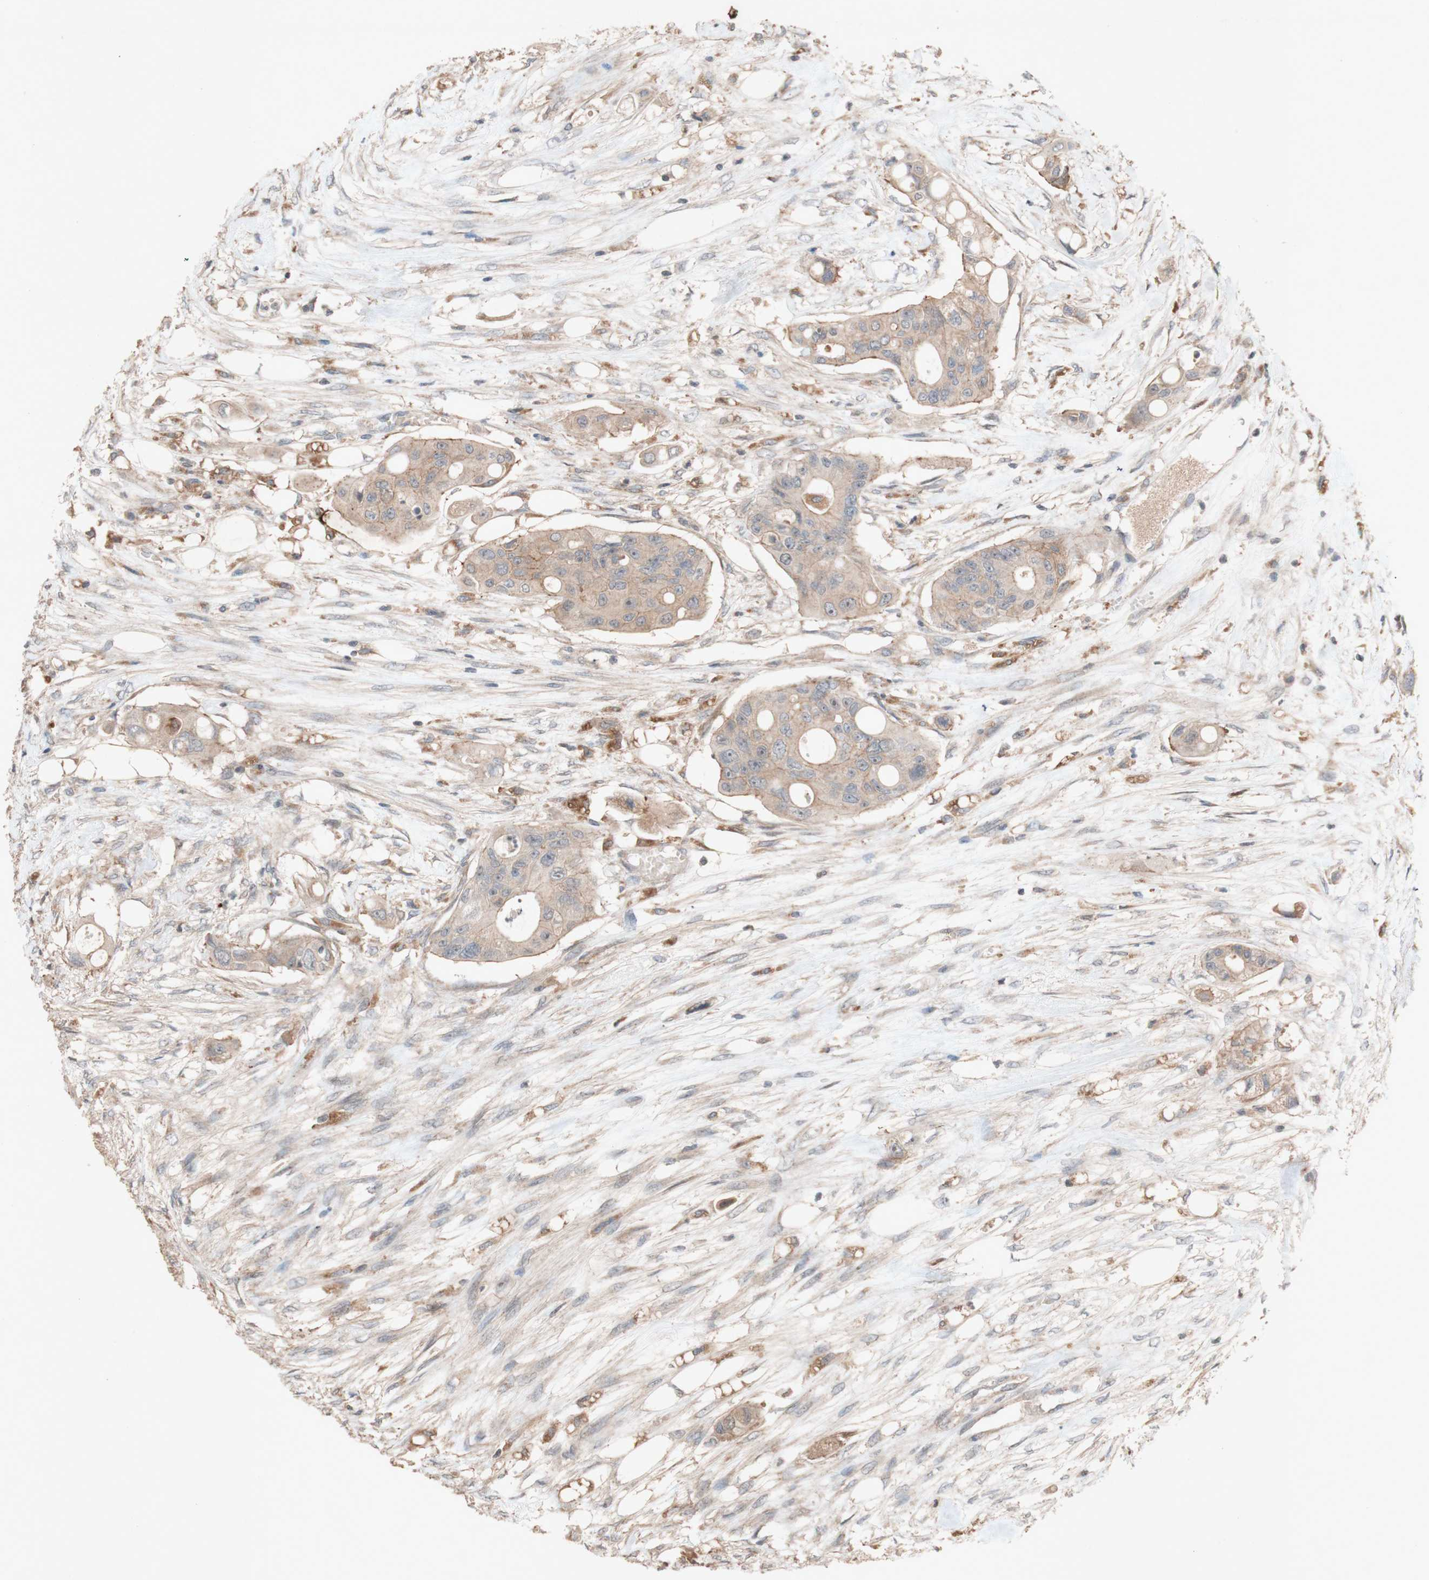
{"staining": {"intensity": "weak", "quantity": ">75%", "location": "cytoplasmic/membranous"}, "tissue": "colorectal cancer", "cell_type": "Tumor cells", "image_type": "cancer", "snomed": [{"axis": "morphology", "description": "Adenocarcinoma, NOS"}, {"axis": "topography", "description": "Colon"}], "caption": "High-magnification brightfield microscopy of colorectal adenocarcinoma stained with DAB (3,3'-diaminobenzidine) (brown) and counterstained with hematoxylin (blue). tumor cells exhibit weak cytoplasmic/membranous expression is seen in about>75% of cells. Nuclei are stained in blue.", "gene": "ATP6V1F", "patient": {"sex": "female", "age": 57}}